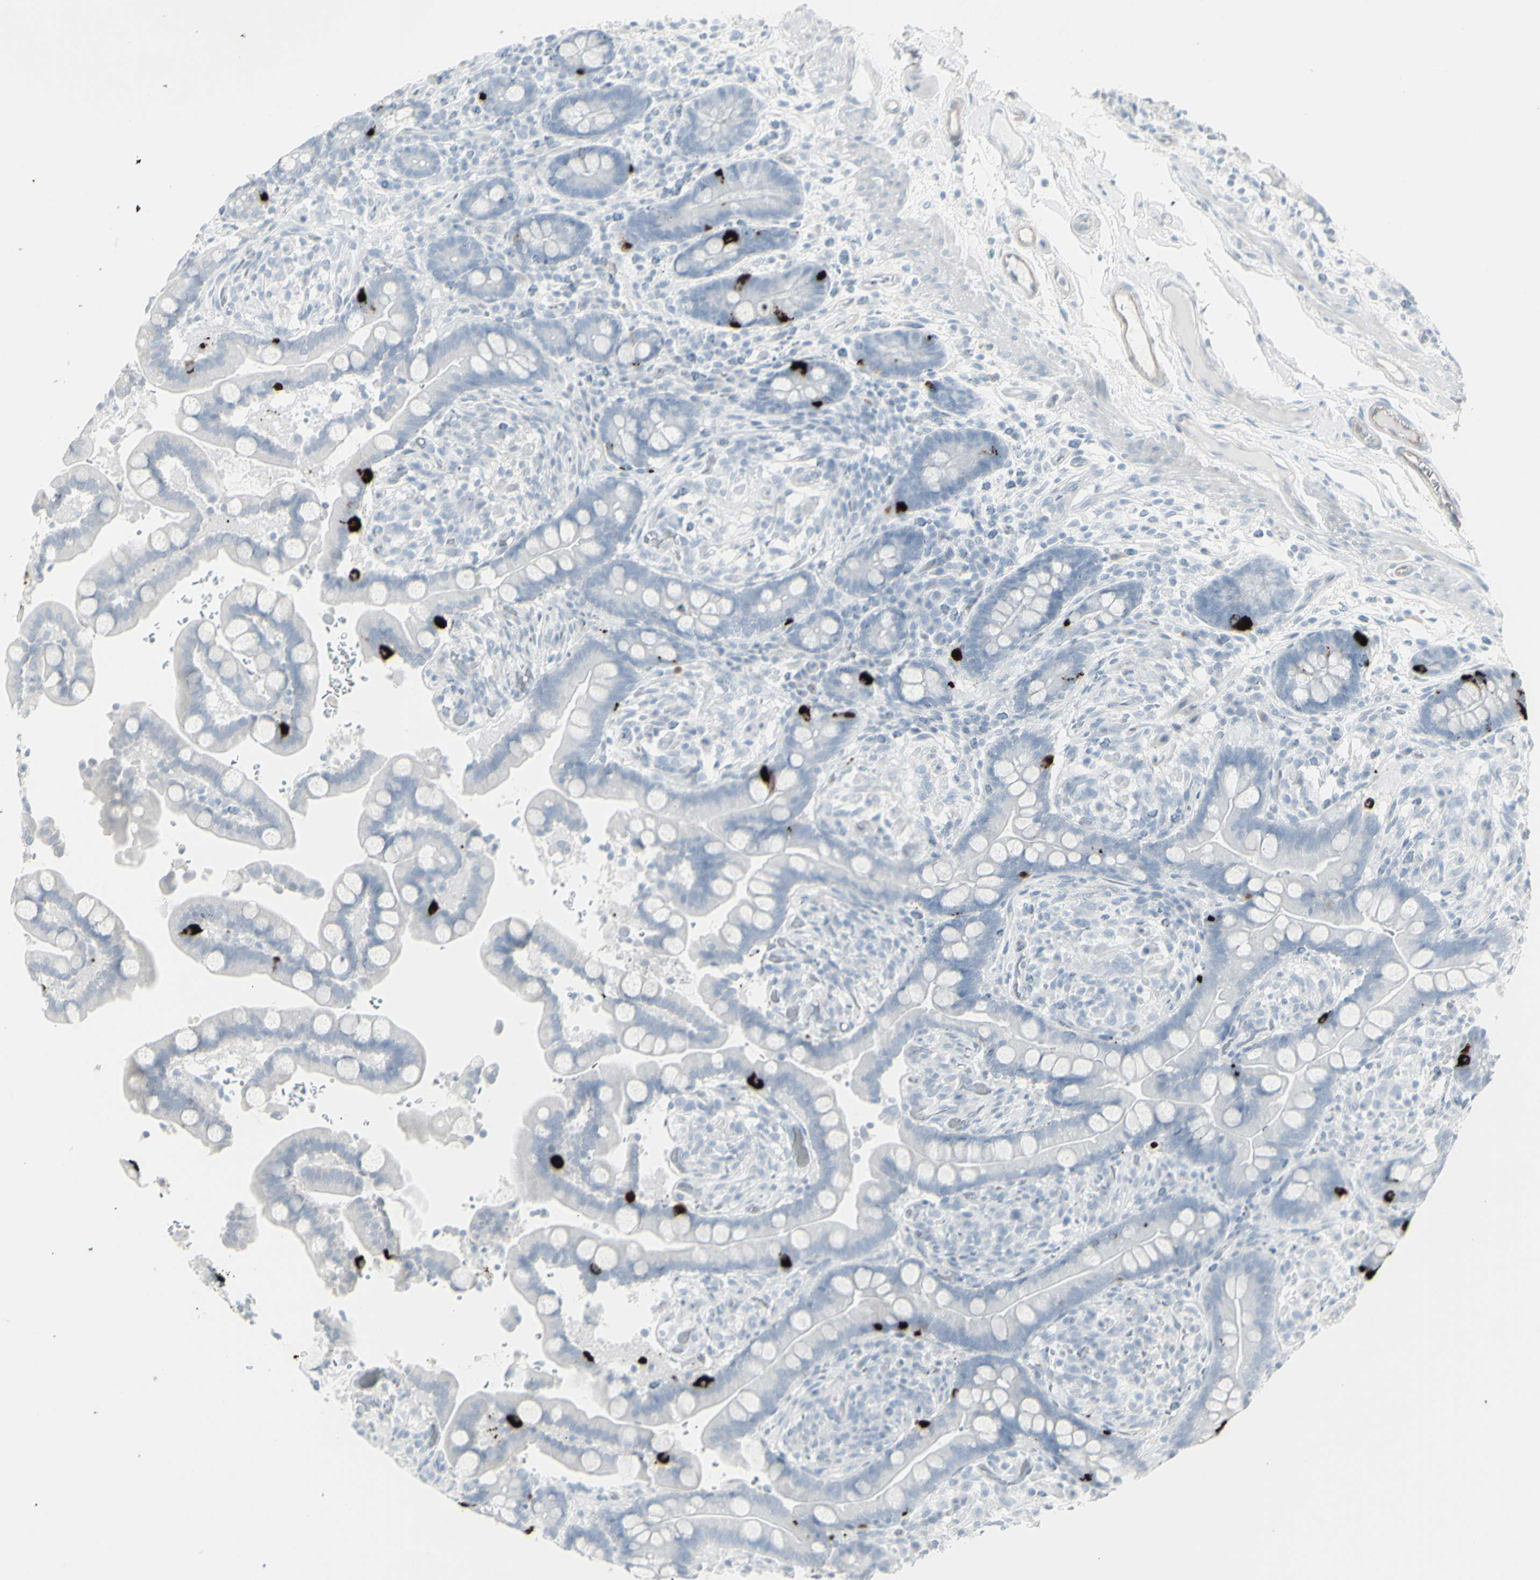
{"staining": {"intensity": "weak", "quantity": "25%-75%", "location": "cytoplasmic/membranous"}, "tissue": "colon", "cell_type": "Endothelial cells", "image_type": "normal", "snomed": [{"axis": "morphology", "description": "Normal tissue, NOS"}, {"axis": "topography", "description": "Colon"}], "caption": "Protein expression analysis of unremarkable human colon reveals weak cytoplasmic/membranous expression in approximately 25%-75% of endothelial cells.", "gene": "YBX2", "patient": {"sex": "male", "age": 73}}